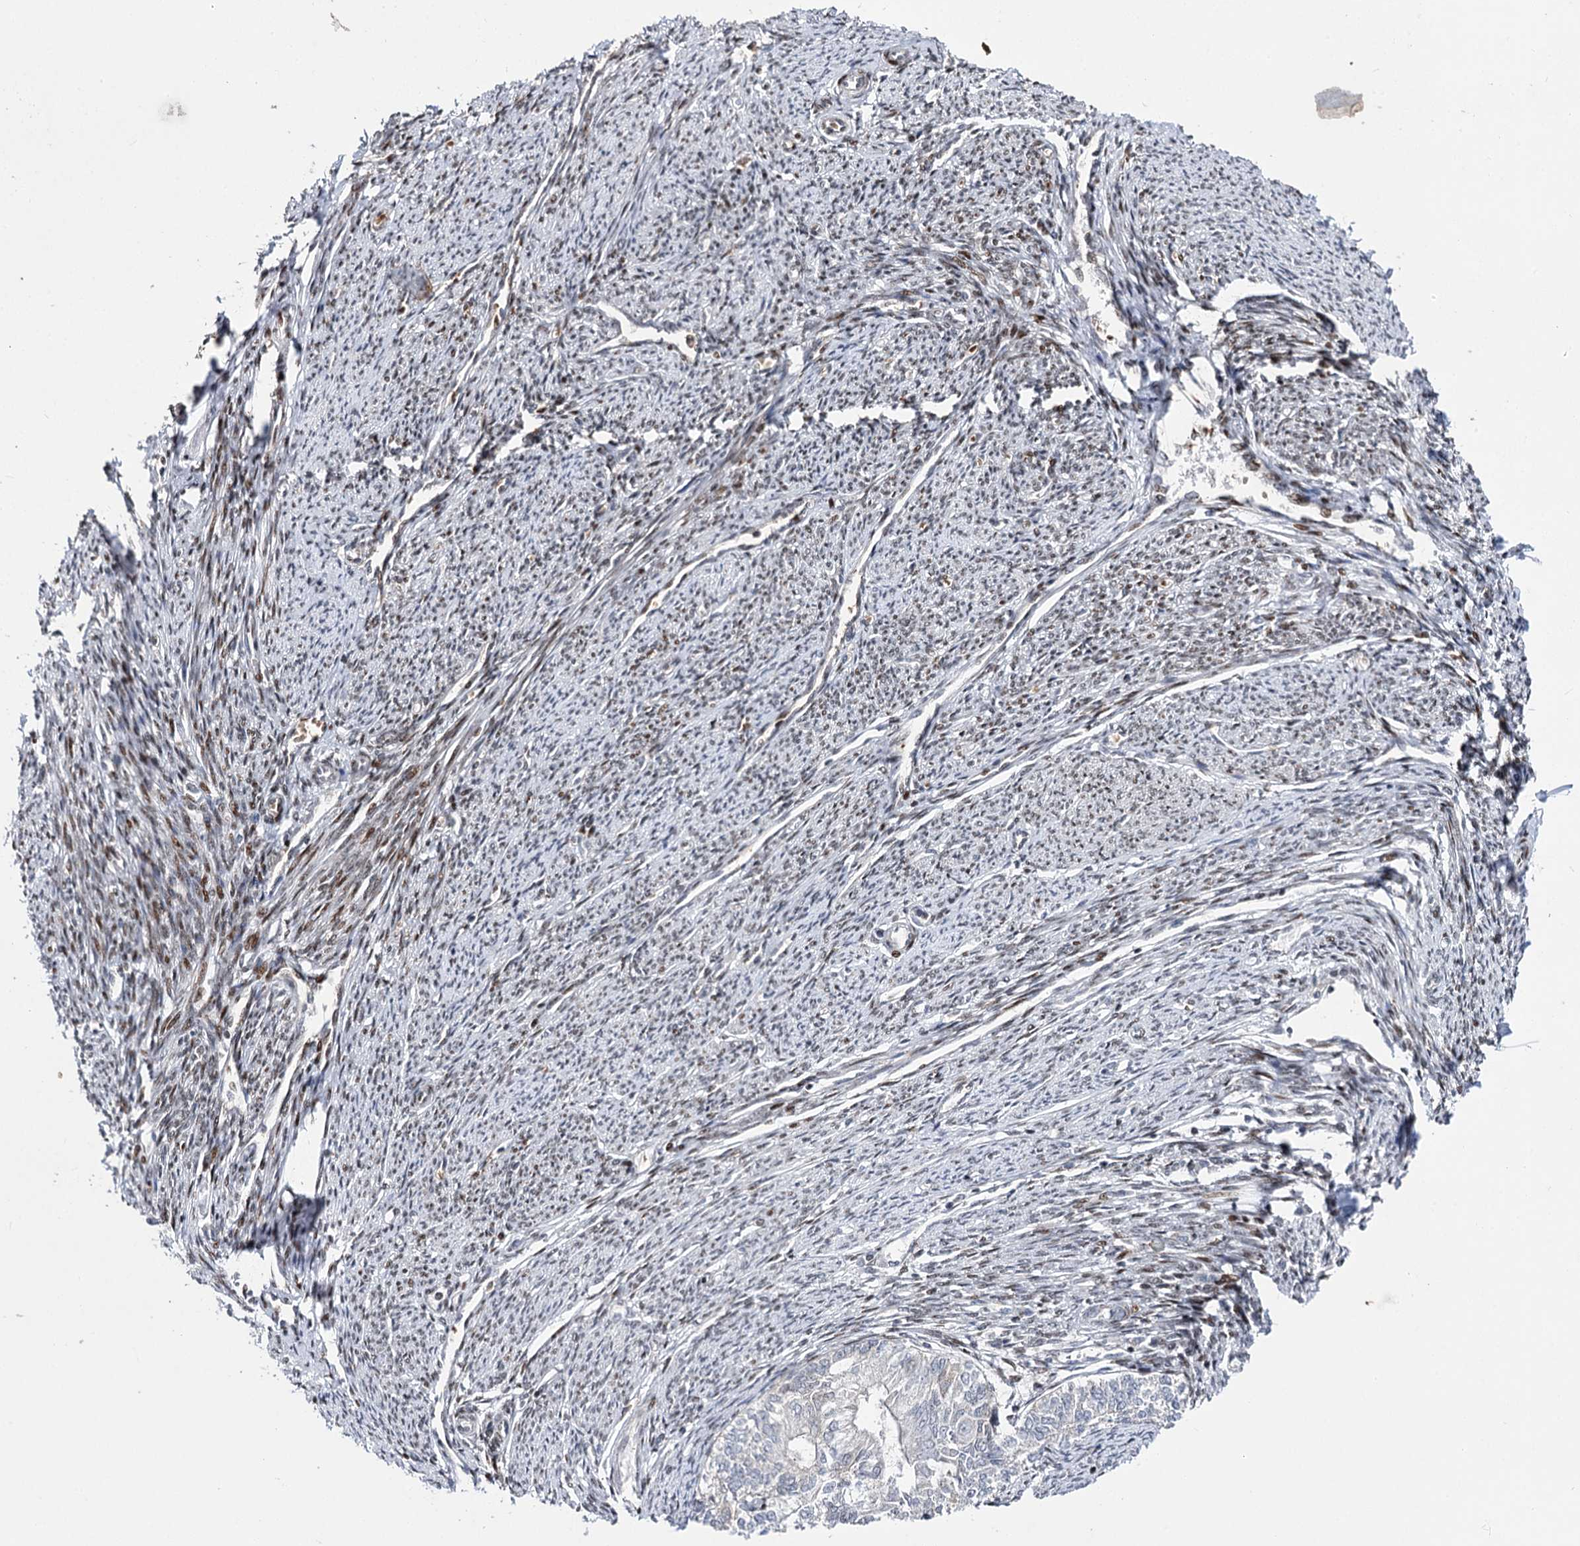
{"staining": {"intensity": "moderate", "quantity": "<25%", "location": "nuclear"}, "tissue": "smooth muscle", "cell_type": "Smooth muscle cells", "image_type": "normal", "snomed": [{"axis": "morphology", "description": "Normal tissue, NOS"}, {"axis": "topography", "description": "Smooth muscle"}, {"axis": "topography", "description": "Uterus"}], "caption": "A photomicrograph of human smooth muscle stained for a protein reveals moderate nuclear brown staining in smooth muscle cells.", "gene": "ITFG2", "patient": {"sex": "female", "age": 59}}